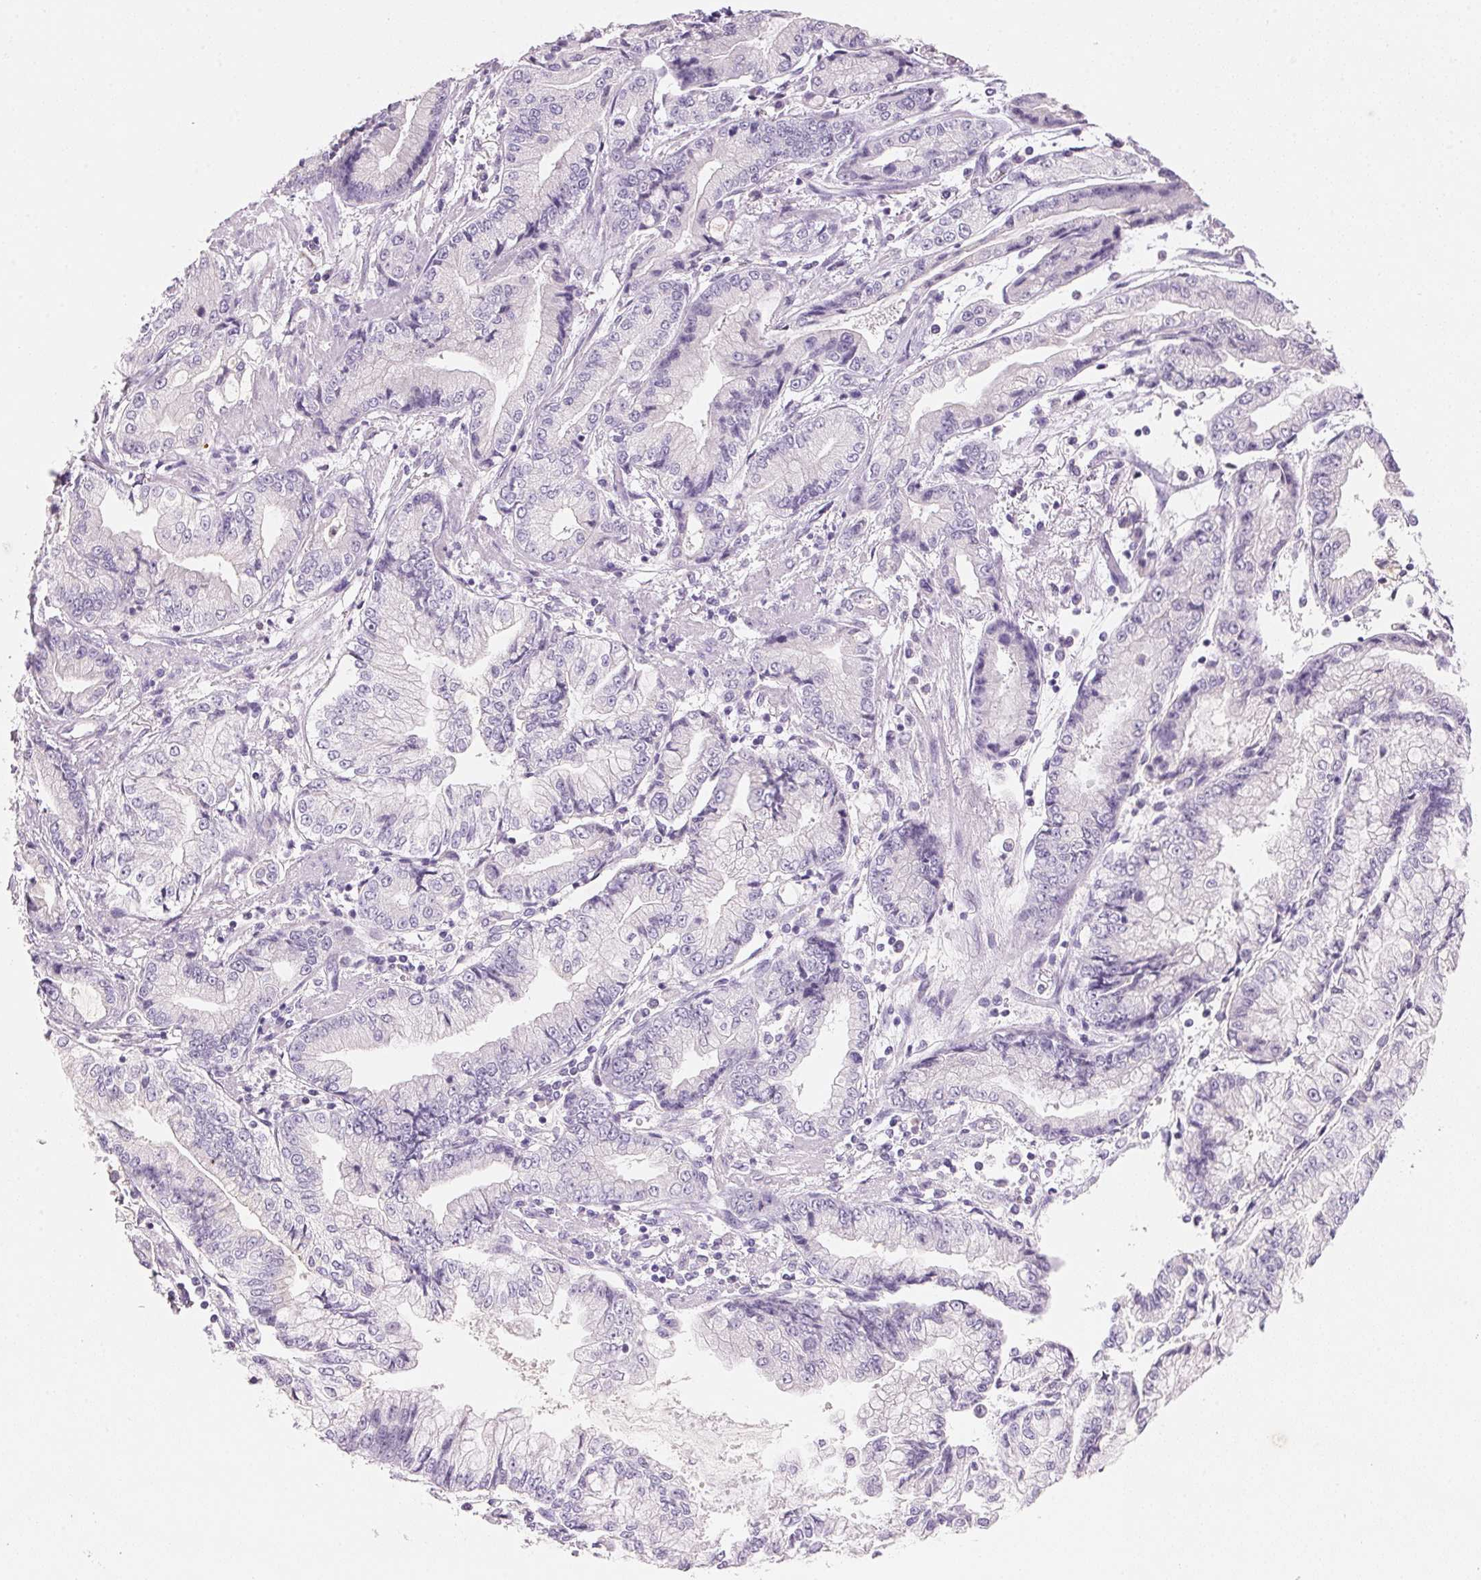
{"staining": {"intensity": "negative", "quantity": "none", "location": "none"}, "tissue": "stomach cancer", "cell_type": "Tumor cells", "image_type": "cancer", "snomed": [{"axis": "morphology", "description": "Adenocarcinoma, NOS"}, {"axis": "topography", "description": "Stomach, upper"}], "caption": "This image is of stomach cancer stained with immunohistochemistry (IHC) to label a protein in brown with the nuclei are counter-stained blue. There is no expression in tumor cells. The staining is performed using DAB (3,3'-diaminobenzidine) brown chromogen with nuclei counter-stained in using hematoxylin.", "gene": "CYP11B1", "patient": {"sex": "female", "age": 74}}